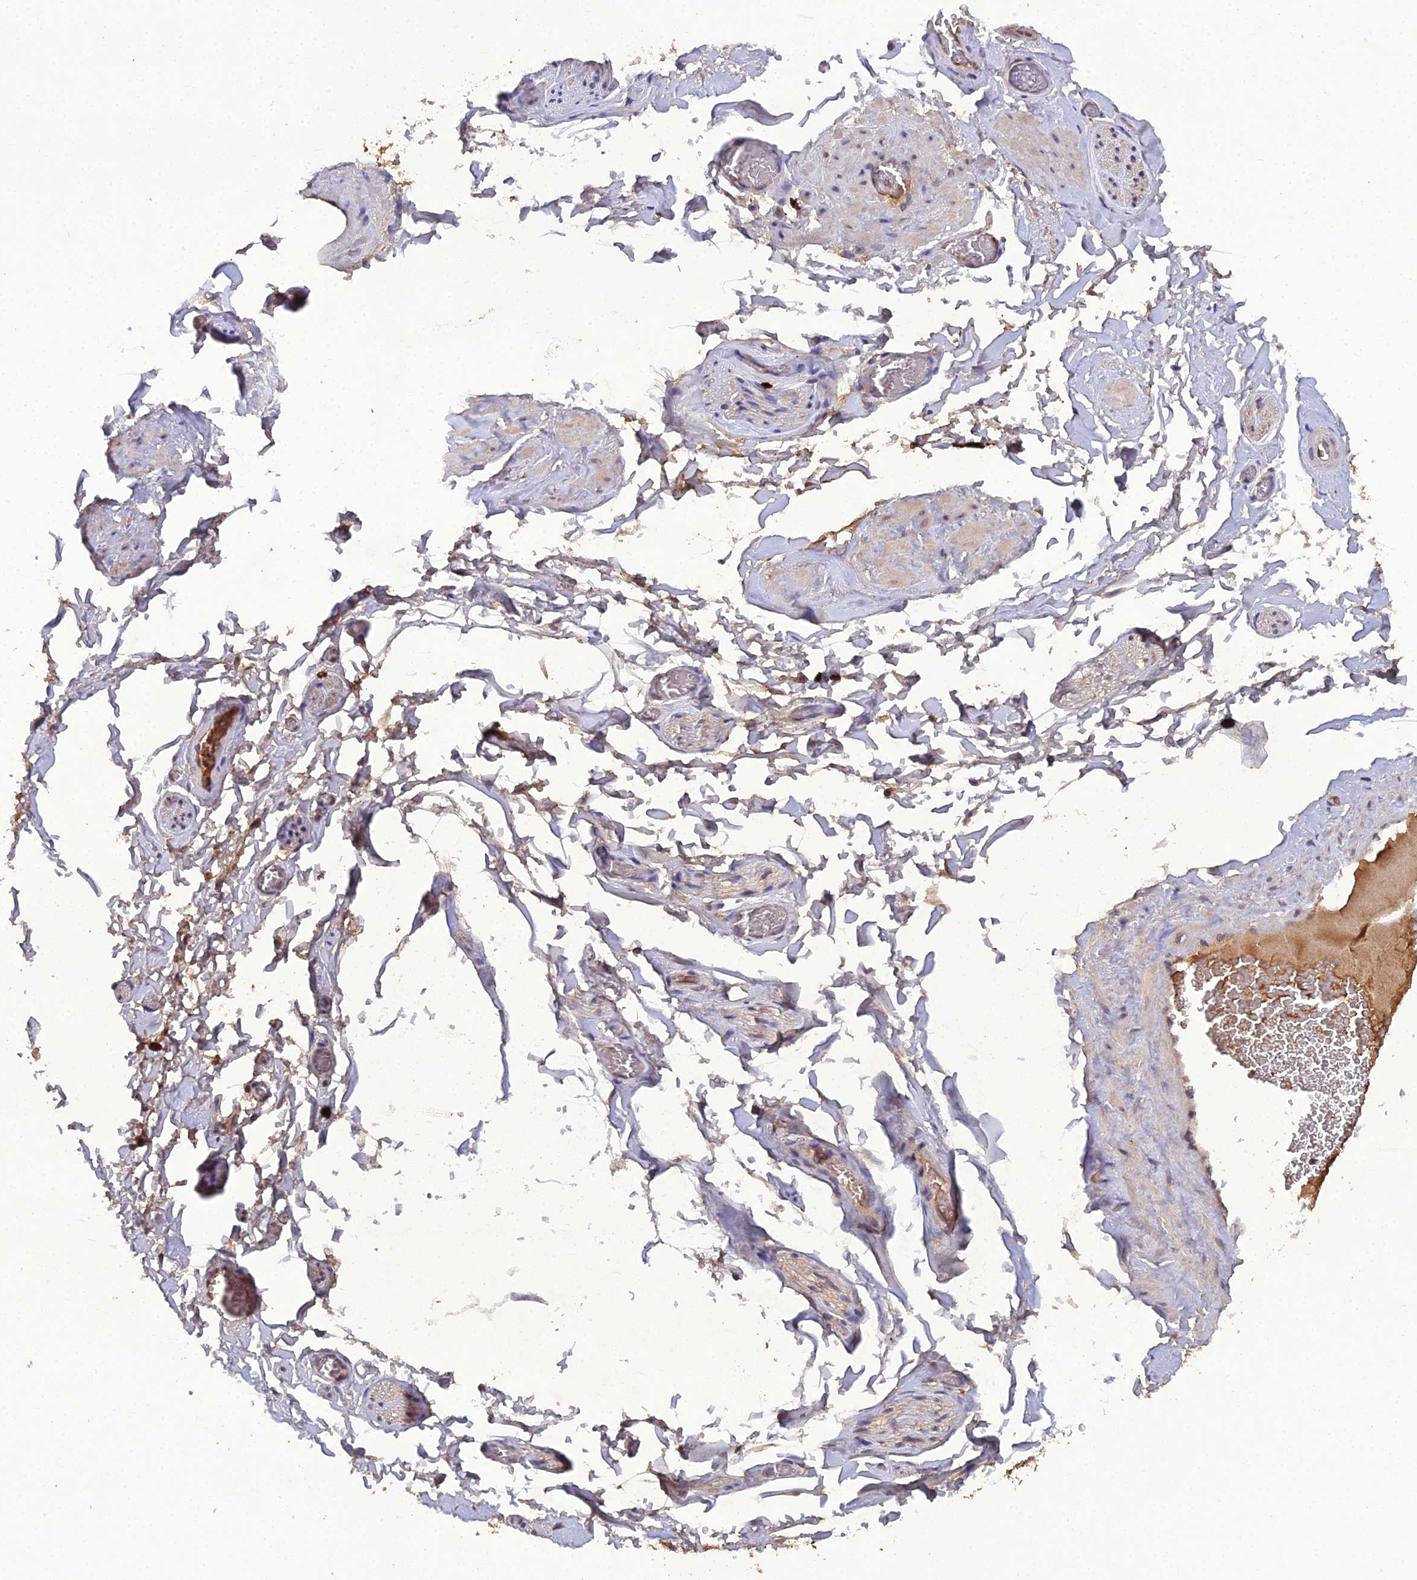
{"staining": {"intensity": "weak", "quantity": ">75%", "location": "cytoplasmic/membranous"}, "tissue": "adipose tissue", "cell_type": "Adipocytes", "image_type": "normal", "snomed": [{"axis": "morphology", "description": "Normal tissue, NOS"}, {"axis": "topography", "description": "Soft tissue"}, {"axis": "topography", "description": "Adipose tissue"}, {"axis": "topography", "description": "Vascular tissue"}, {"axis": "topography", "description": "Peripheral nerve tissue"}], "caption": "IHC of benign human adipose tissue displays low levels of weak cytoplasmic/membranous staining in about >75% of adipocytes. (IHC, brightfield microscopy, high magnification).", "gene": "TMEM258", "patient": {"sex": "male", "age": 46}}